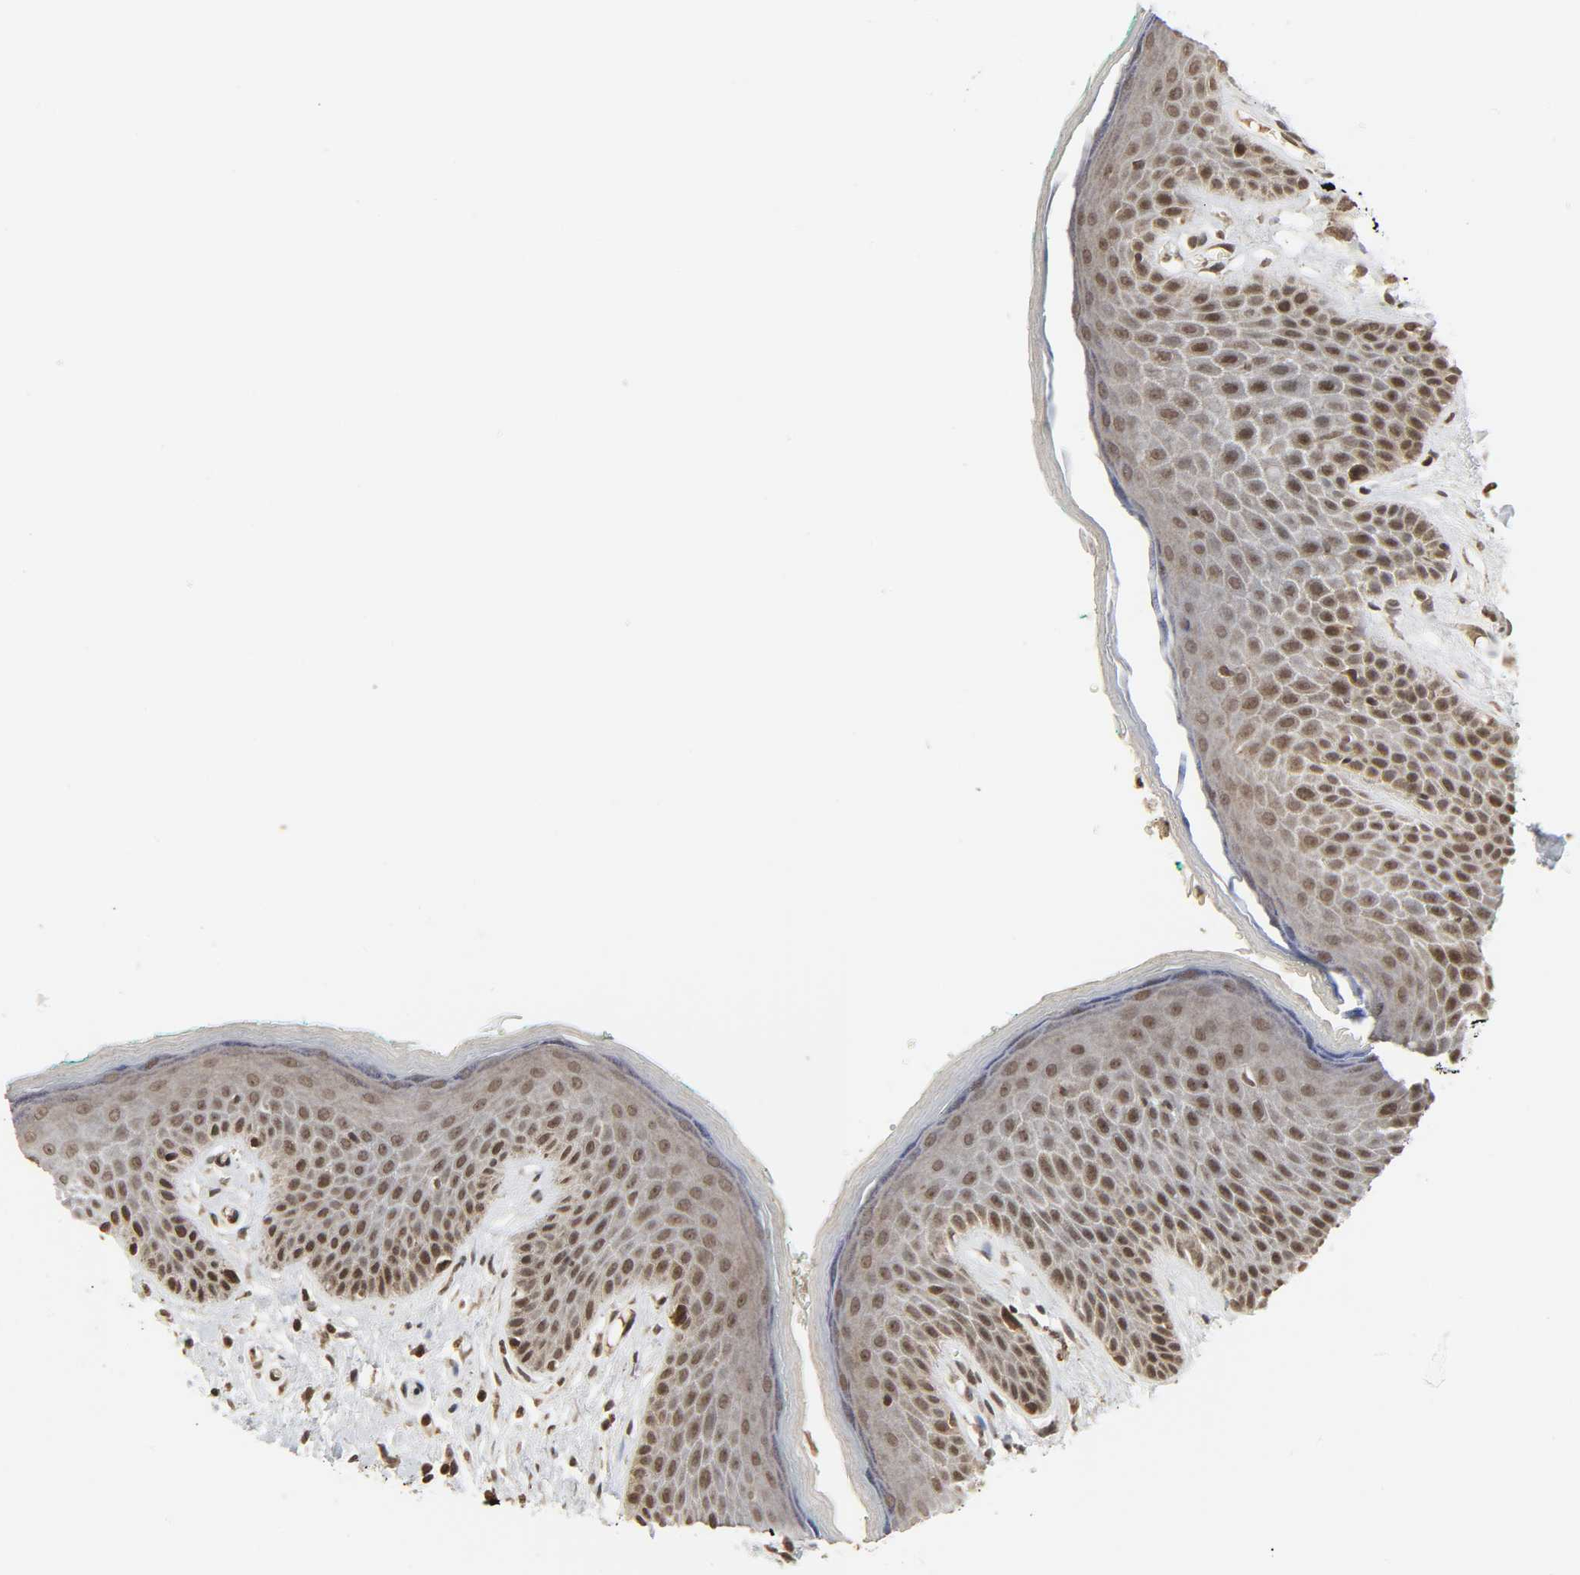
{"staining": {"intensity": "moderate", "quantity": "25%-75%", "location": "nuclear"}, "tissue": "skin", "cell_type": "Epidermal cells", "image_type": "normal", "snomed": [{"axis": "morphology", "description": "Normal tissue, NOS"}, {"axis": "topography", "description": "Anal"}], "caption": "Immunohistochemical staining of unremarkable skin displays 25%-75% levels of moderate nuclear protein expression in about 25%-75% of epidermal cells.", "gene": "XRCC1", "patient": {"sex": "male", "age": 74}}